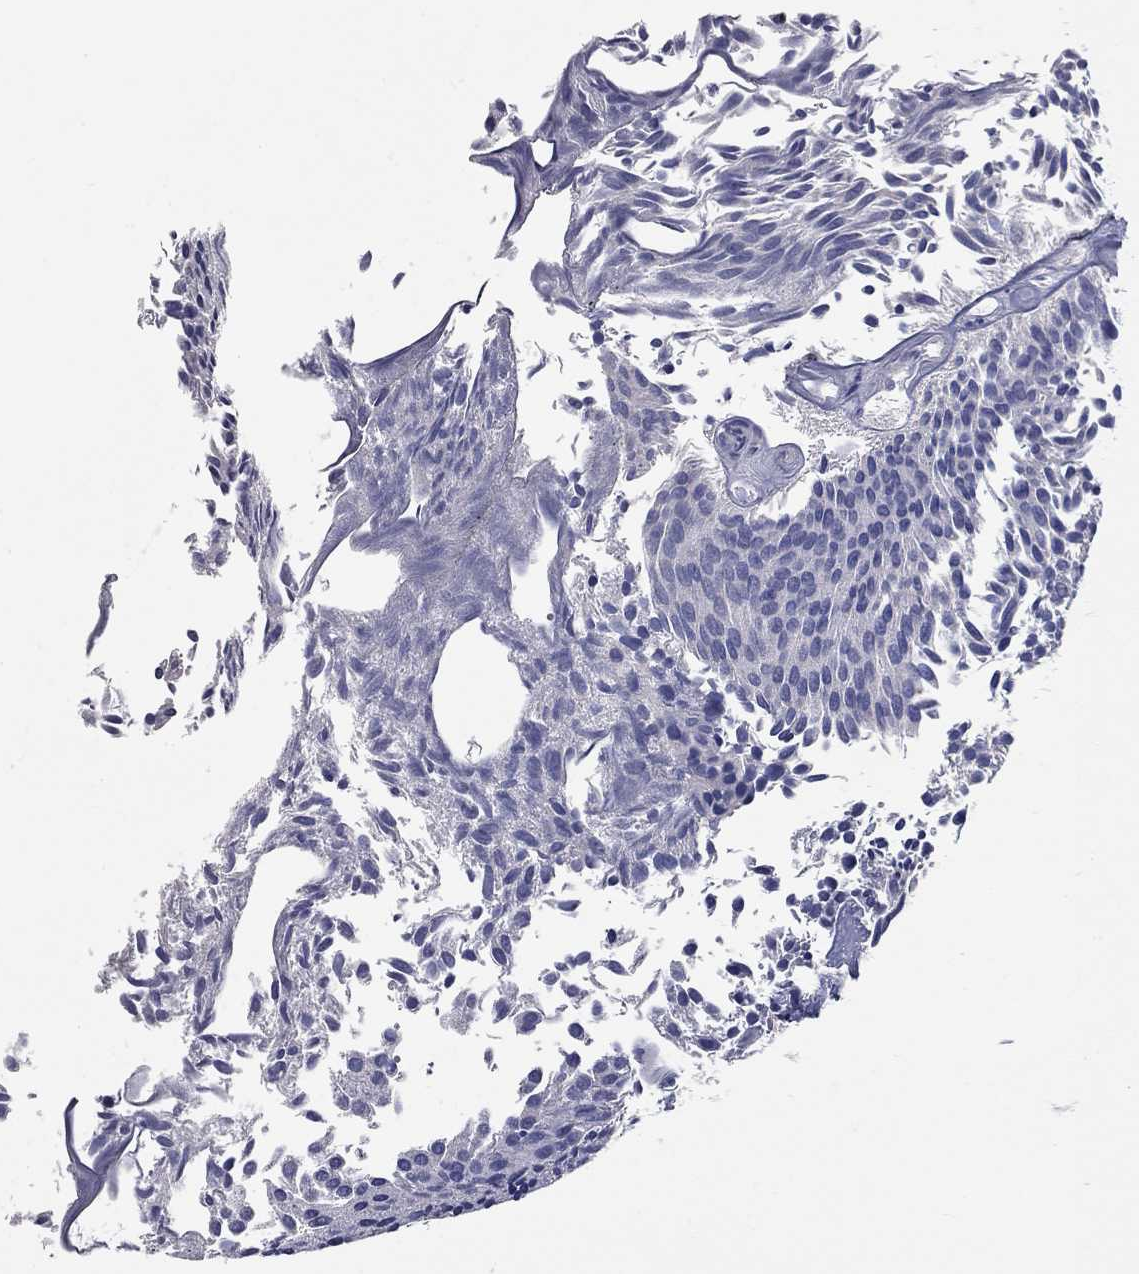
{"staining": {"intensity": "negative", "quantity": "none", "location": "none"}, "tissue": "urothelial cancer", "cell_type": "Tumor cells", "image_type": "cancer", "snomed": [{"axis": "morphology", "description": "Urothelial carcinoma, Low grade"}, {"axis": "topography", "description": "Urinary bladder"}], "caption": "Human urothelial cancer stained for a protein using immunohistochemistry reveals no staining in tumor cells.", "gene": "SYT12", "patient": {"sex": "male", "age": 63}}